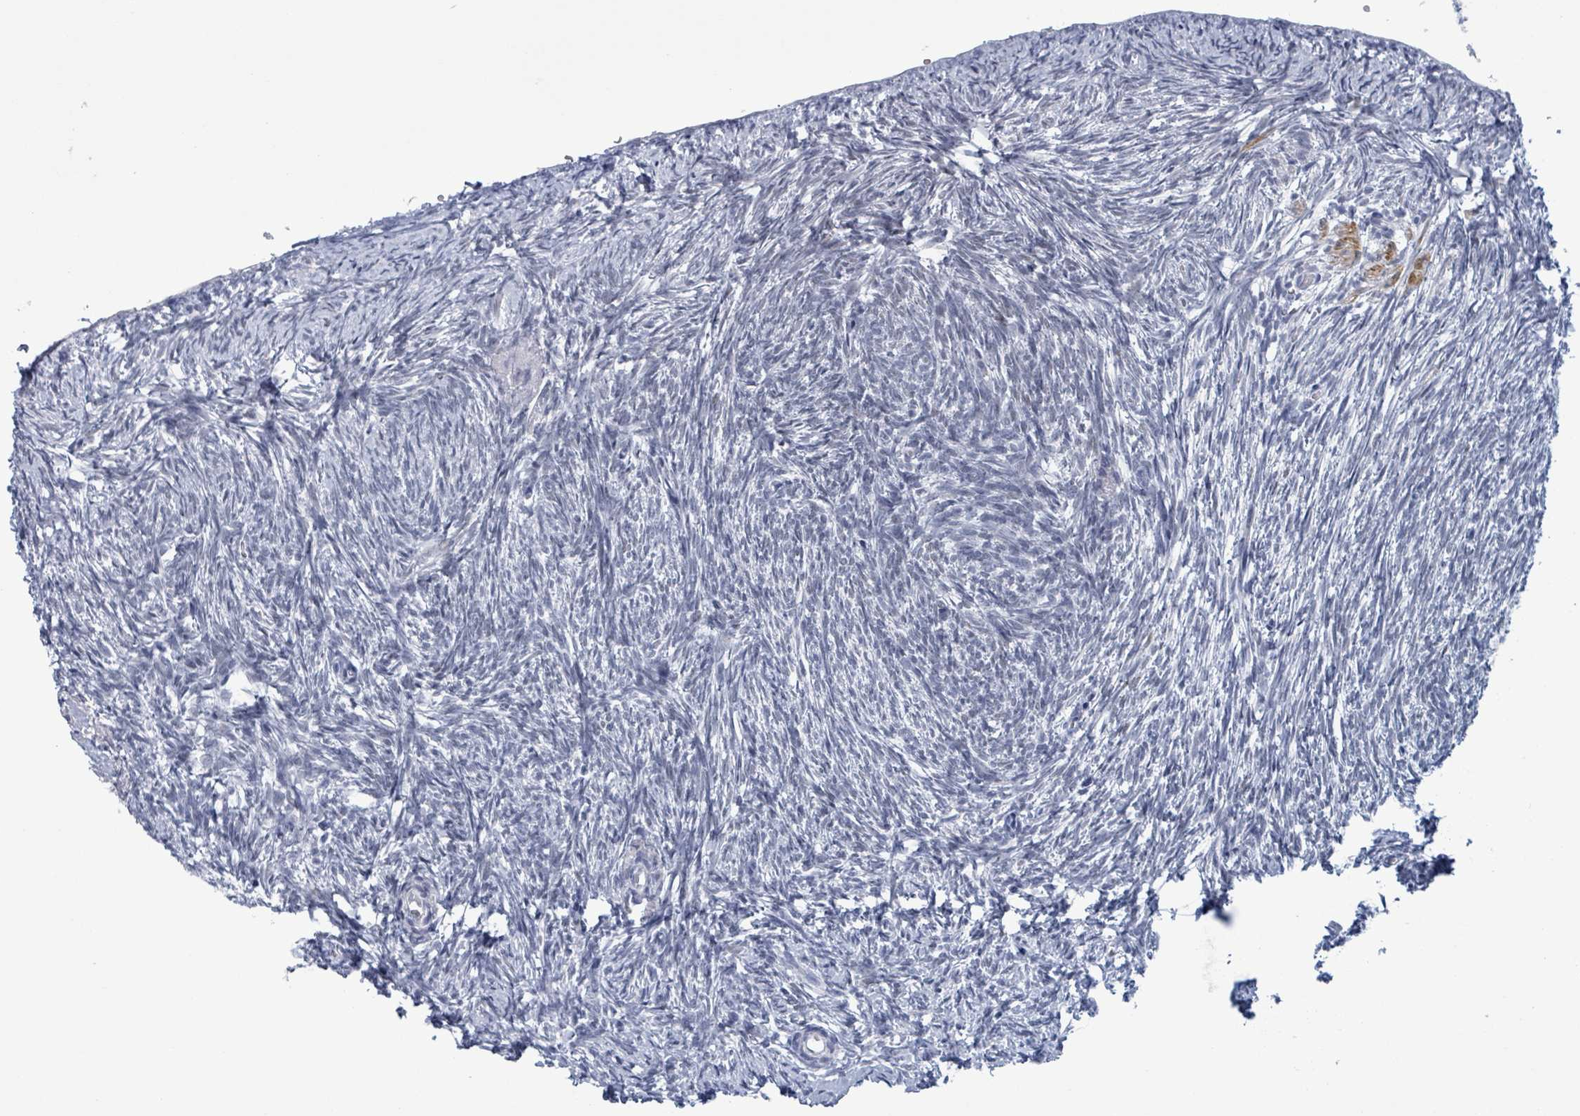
{"staining": {"intensity": "negative", "quantity": "none", "location": "none"}, "tissue": "ovary", "cell_type": "Follicle cells", "image_type": "normal", "snomed": [{"axis": "morphology", "description": "Normal tissue, NOS"}, {"axis": "topography", "description": "Ovary"}], "caption": "Immunohistochemical staining of benign human ovary exhibits no significant positivity in follicle cells. Brightfield microscopy of immunohistochemistry (IHC) stained with DAB (3,3'-diaminobenzidine) (brown) and hematoxylin (blue), captured at high magnification.", "gene": "ZNF771", "patient": {"sex": "female", "age": 51}}